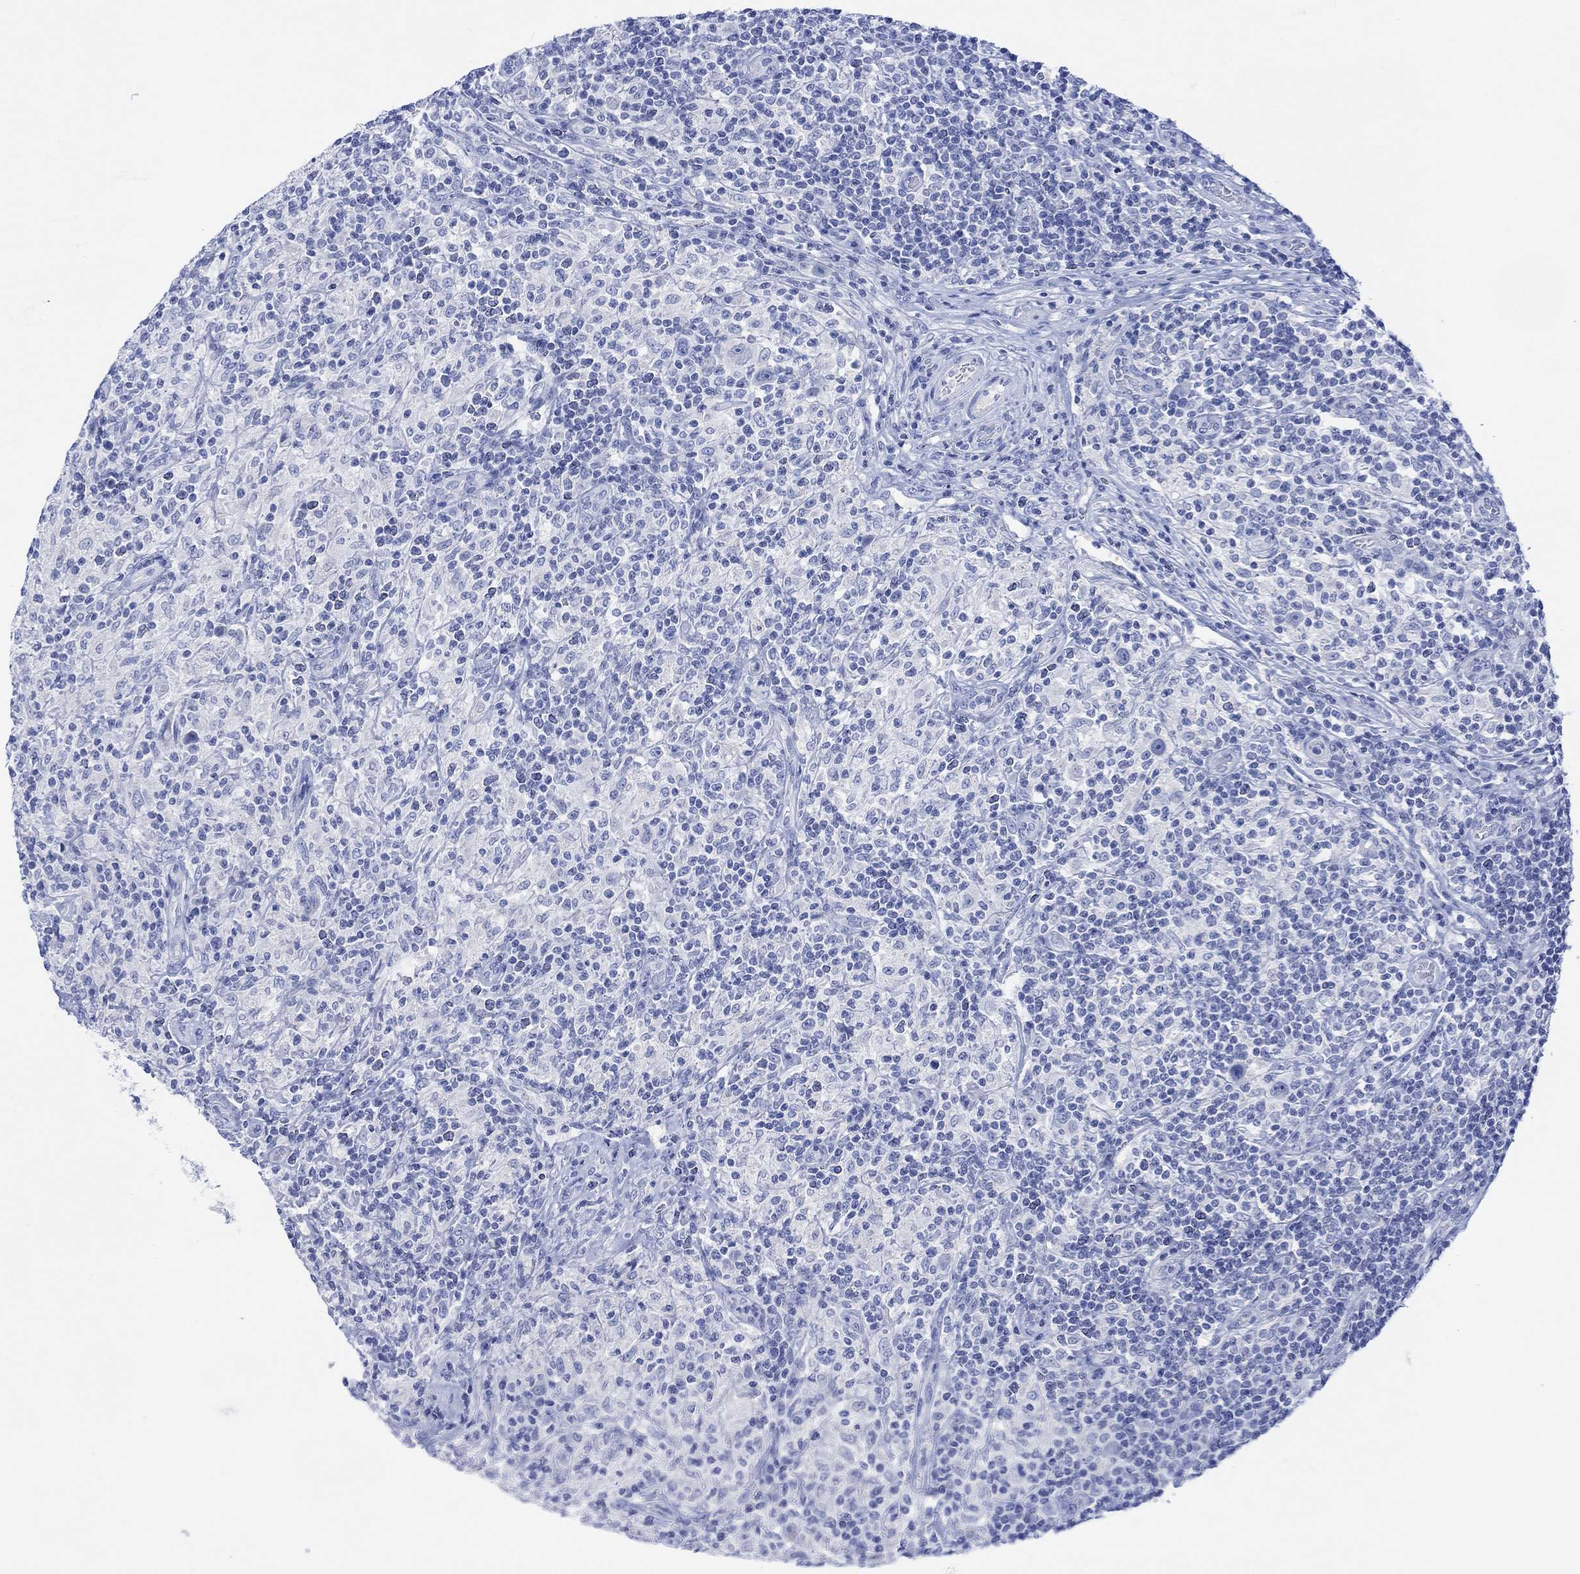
{"staining": {"intensity": "negative", "quantity": "none", "location": "none"}, "tissue": "lymphoma", "cell_type": "Tumor cells", "image_type": "cancer", "snomed": [{"axis": "morphology", "description": "Hodgkin's disease, NOS"}, {"axis": "topography", "description": "Lymph node"}], "caption": "Immunohistochemical staining of human Hodgkin's disease reveals no significant staining in tumor cells. (Stains: DAB IHC with hematoxylin counter stain, Microscopy: brightfield microscopy at high magnification).", "gene": "CALCA", "patient": {"sex": "male", "age": 70}}